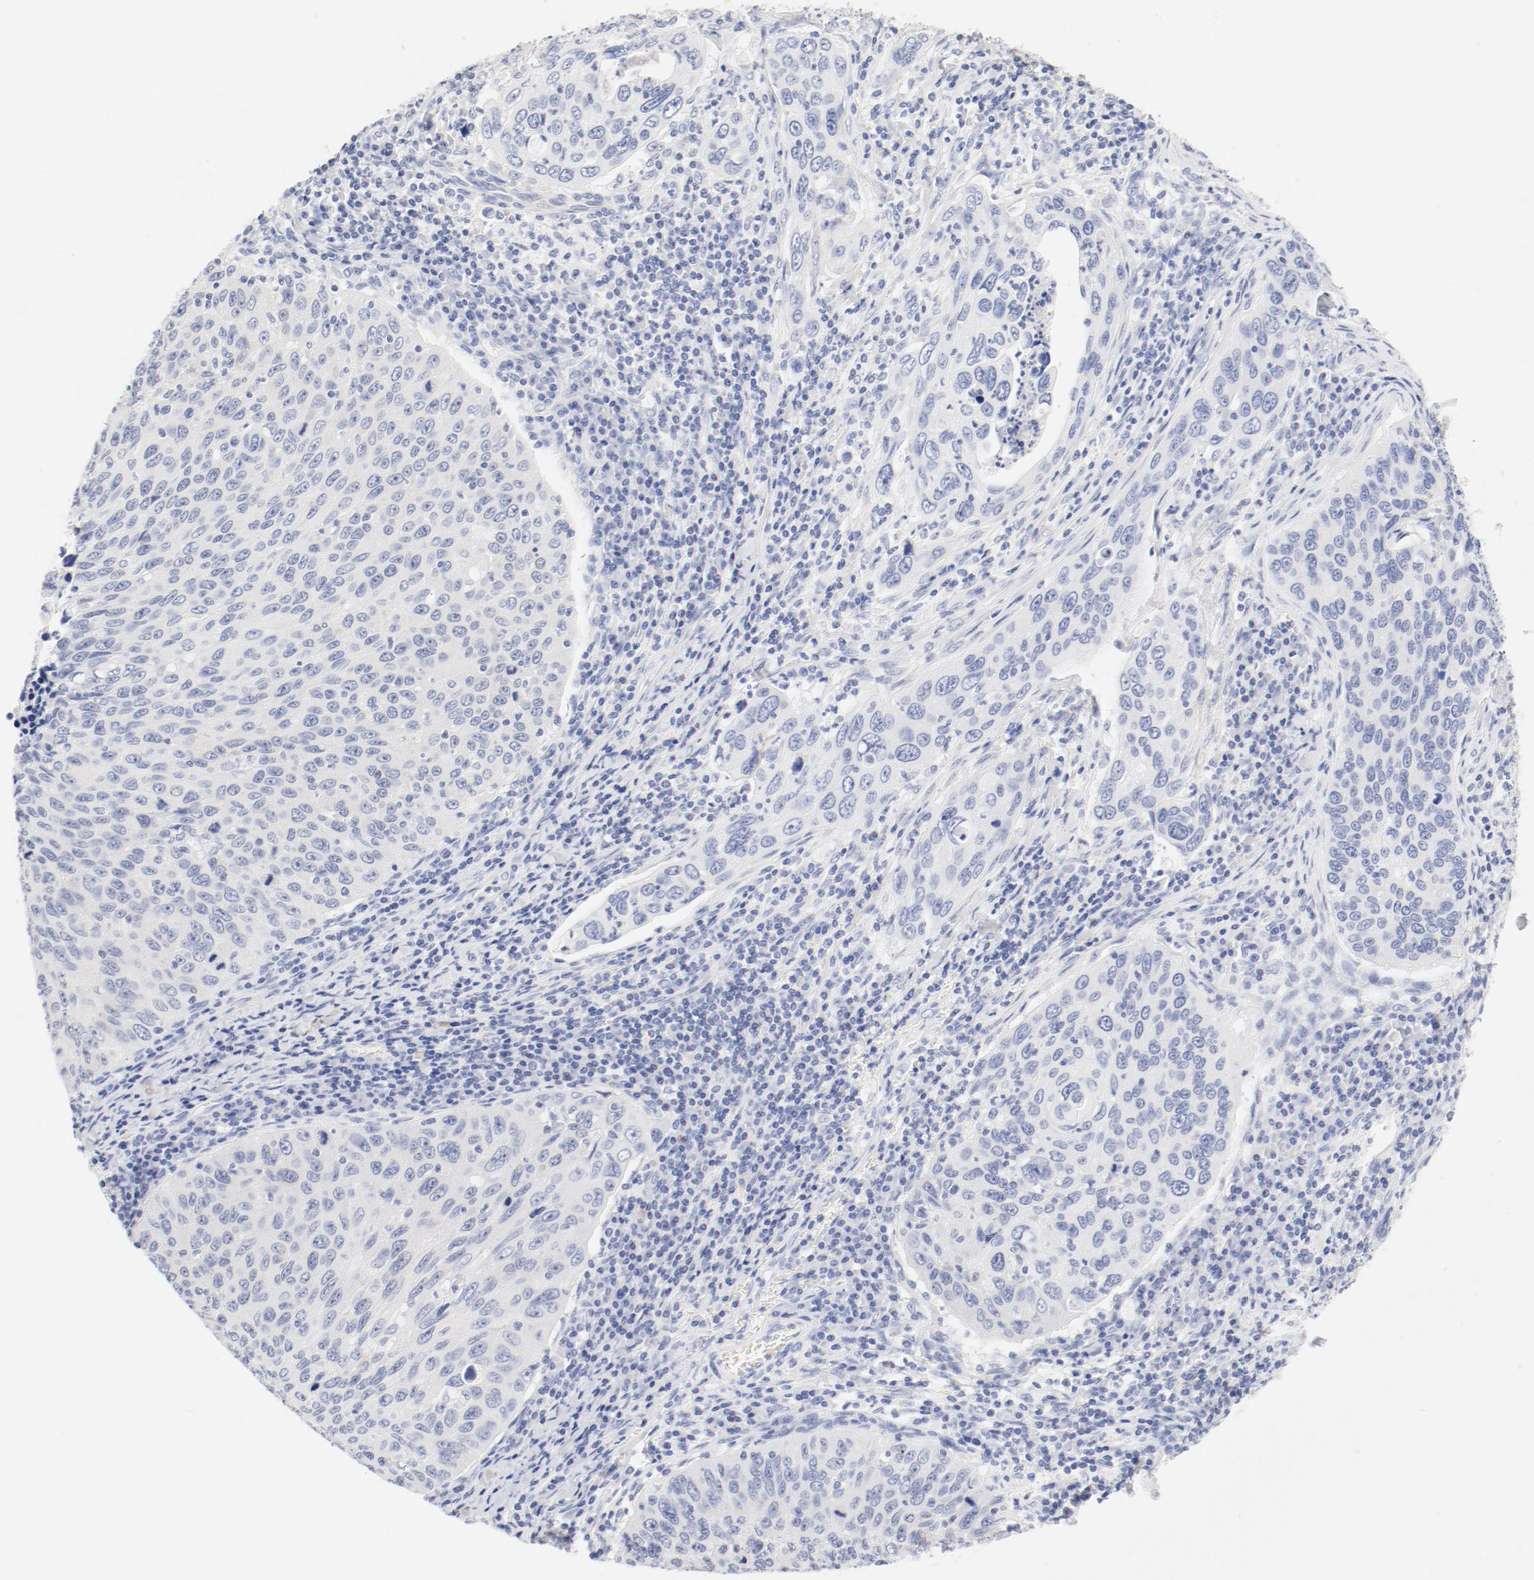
{"staining": {"intensity": "negative", "quantity": "none", "location": "none"}, "tissue": "cervical cancer", "cell_type": "Tumor cells", "image_type": "cancer", "snomed": [{"axis": "morphology", "description": "Squamous cell carcinoma, NOS"}, {"axis": "topography", "description": "Cervix"}], "caption": "Micrograph shows no protein positivity in tumor cells of cervical cancer tissue.", "gene": "HOMER1", "patient": {"sex": "female", "age": 53}}